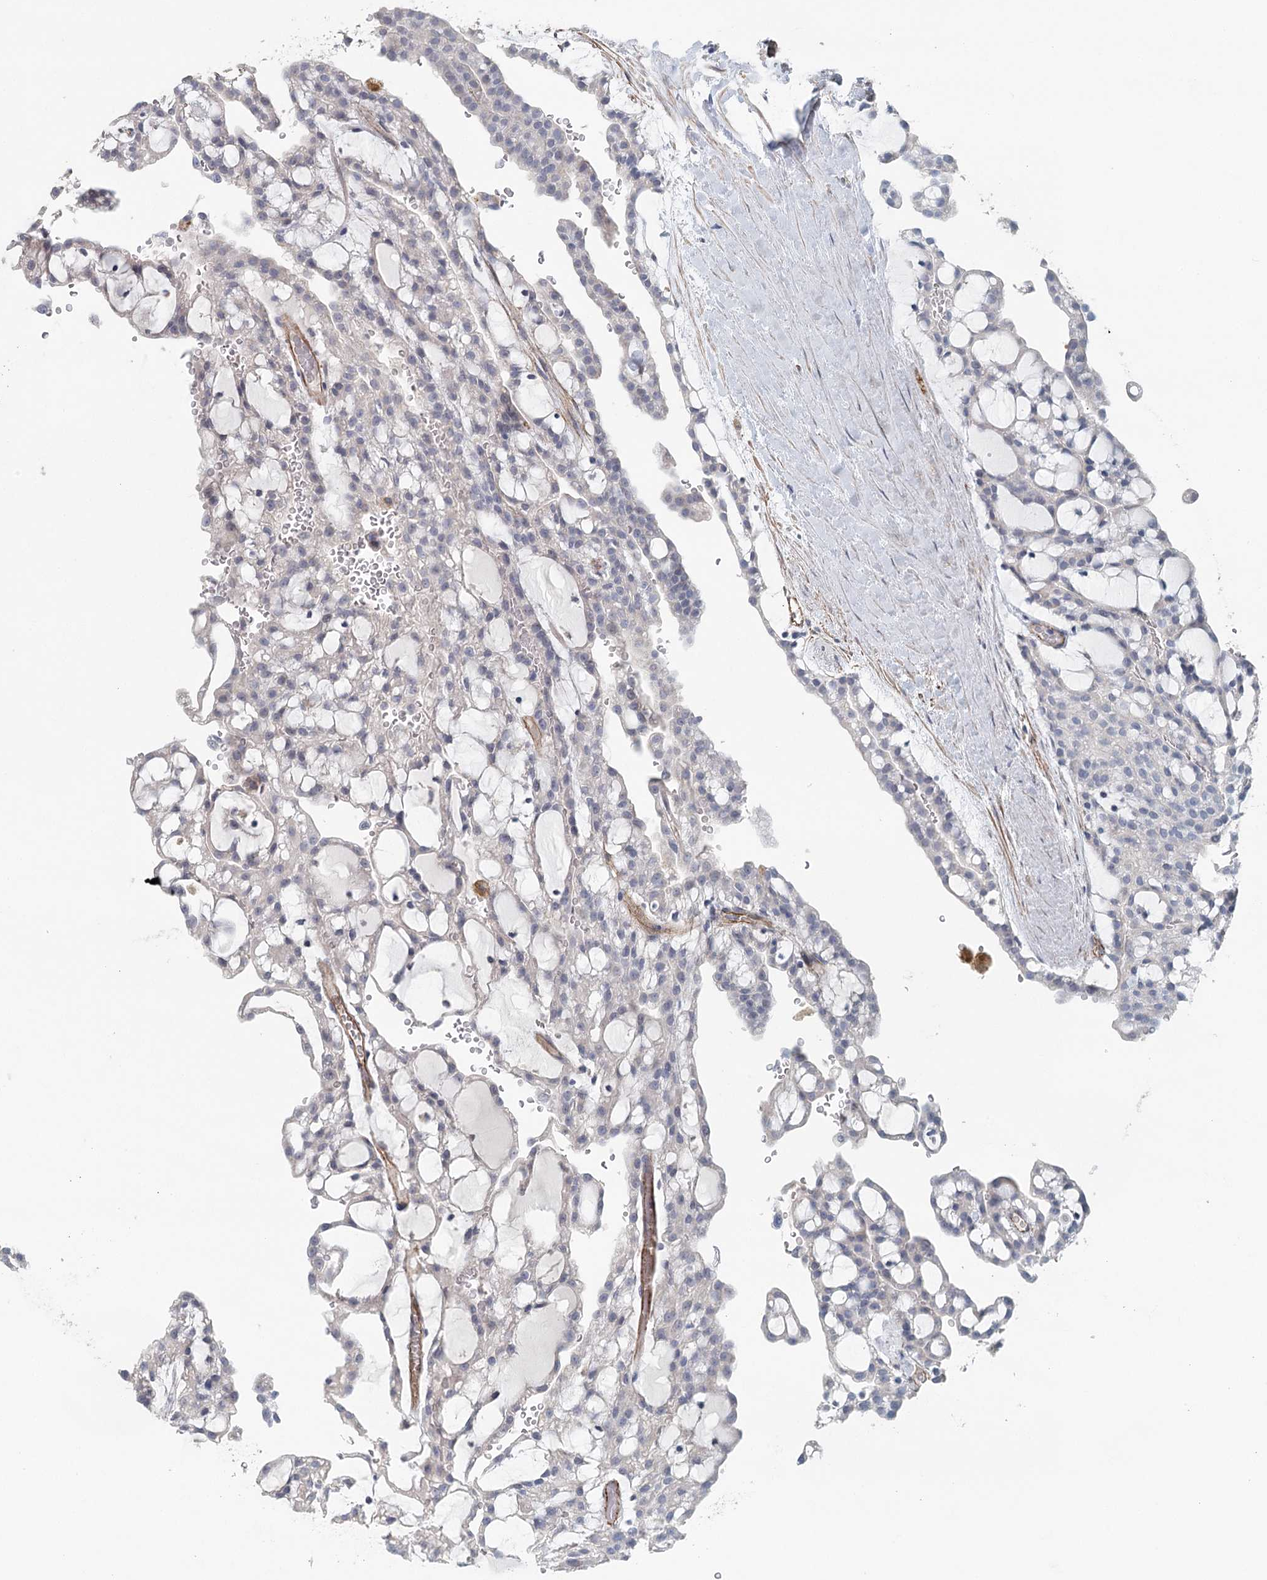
{"staining": {"intensity": "negative", "quantity": "none", "location": "none"}, "tissue": "renal cancer", "cell_type": "Tumor cells", "image_type": "cancer", "snomed": [{"axis": "morphology", "description": "Adenocarcinoma, NOS"}, {"axis": "topography", "description": "Kidney"}], "caption": "Human renal adenocarcinoma stained for a protein using immunohistochemistry (IHC) reveals no staining in tumor cells.", "gene": "SYNPO", "patient": {"sex": "male", "age": 63}}